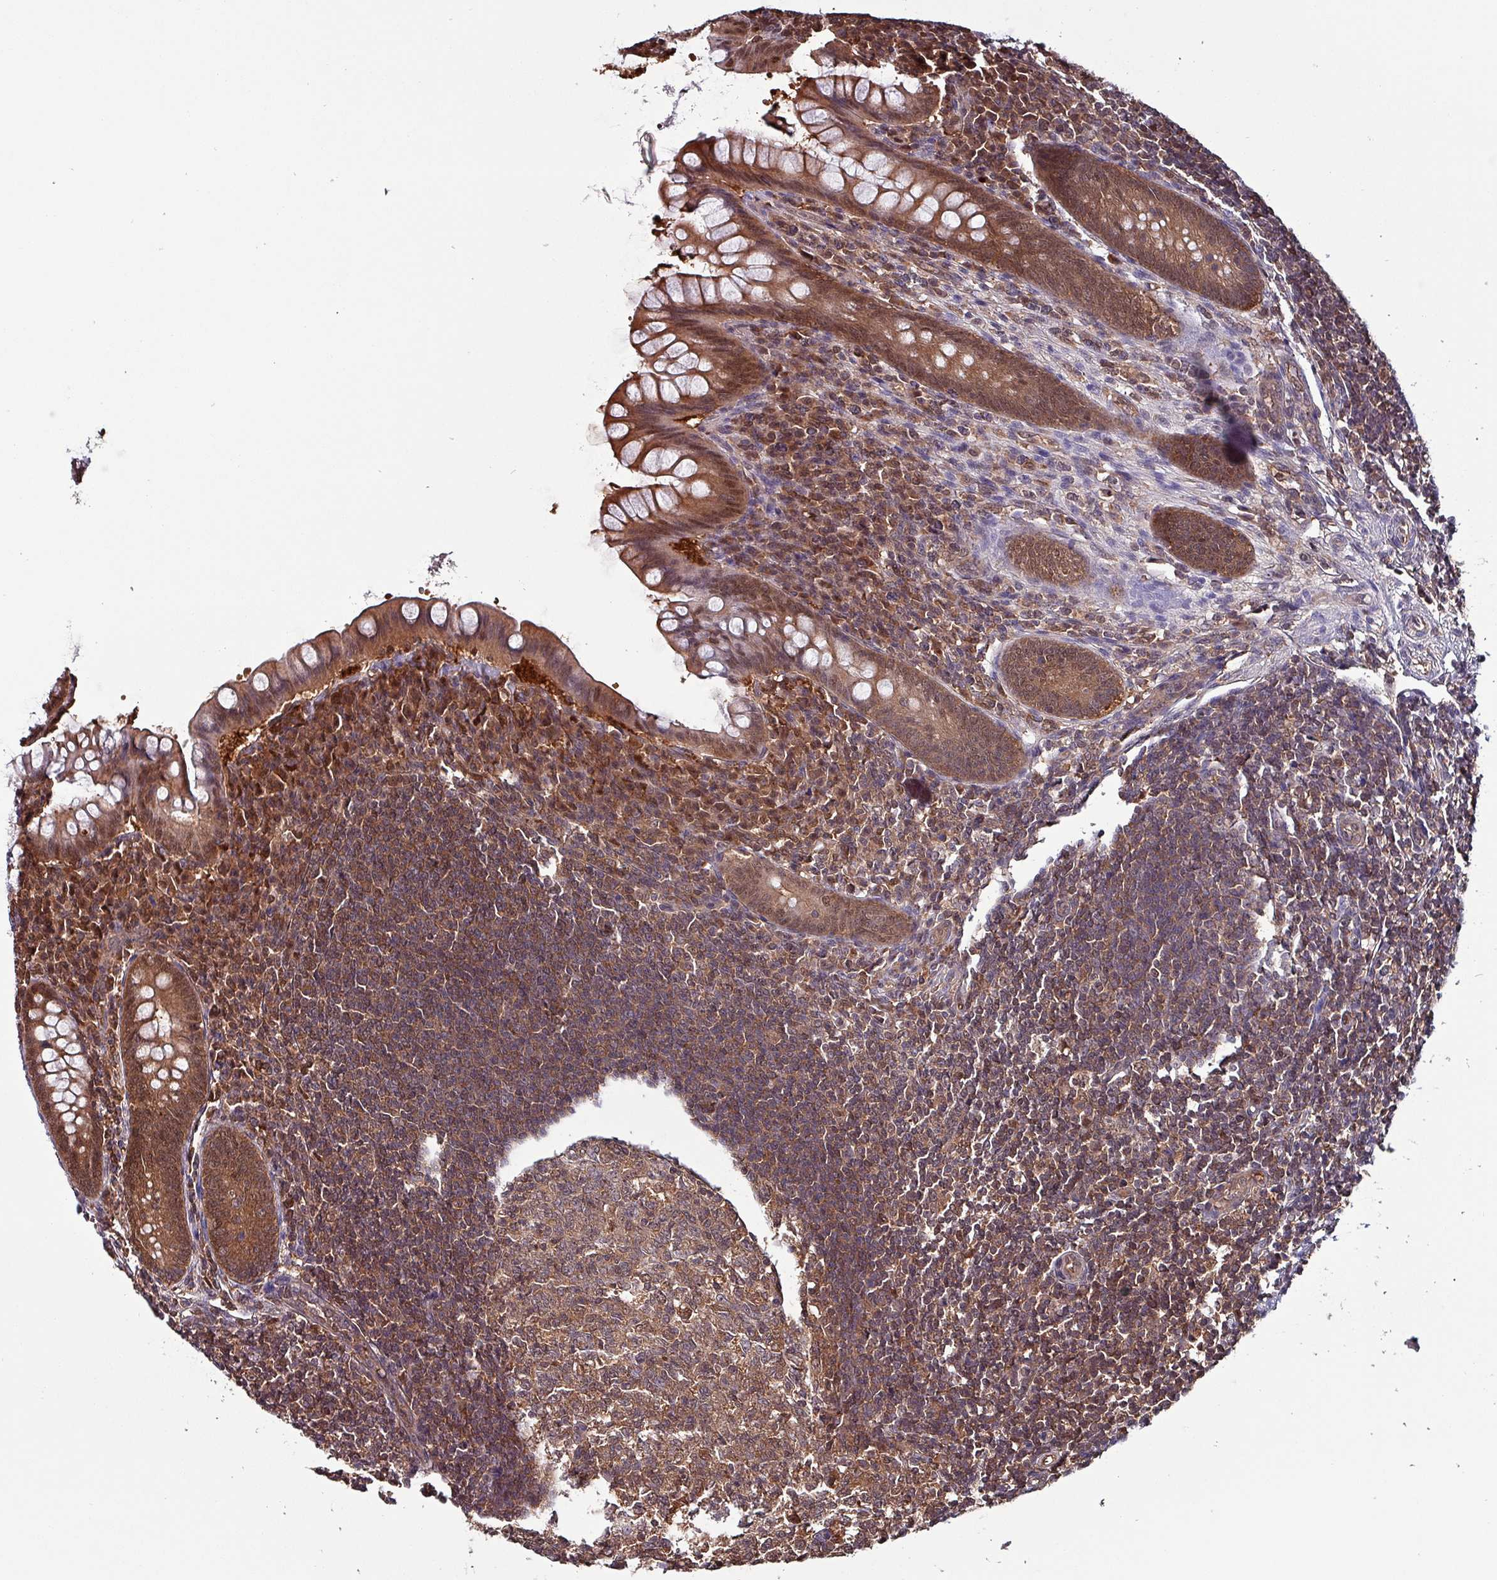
{"staining": {"intensity": "moderate", "quantity": ">75%", "location": "cytoplasmic/membranous,nuclear"}, "tissue": "appendix", "cell_type": "Glandular cells", "image_type": "normal", "snomed": [{"axis": "morphology", "description": "Normal tissue, NOS"}, {"axis": "topography", "description": "Appendix"}], "caption": "Protein analysis of benign appendix shows moderate cytoplasmic/membranous,nuclear staining in approximately >75% of glandular cells.", "gene": "PSMB8", "patient": {"sex": "female", "age": 33}}